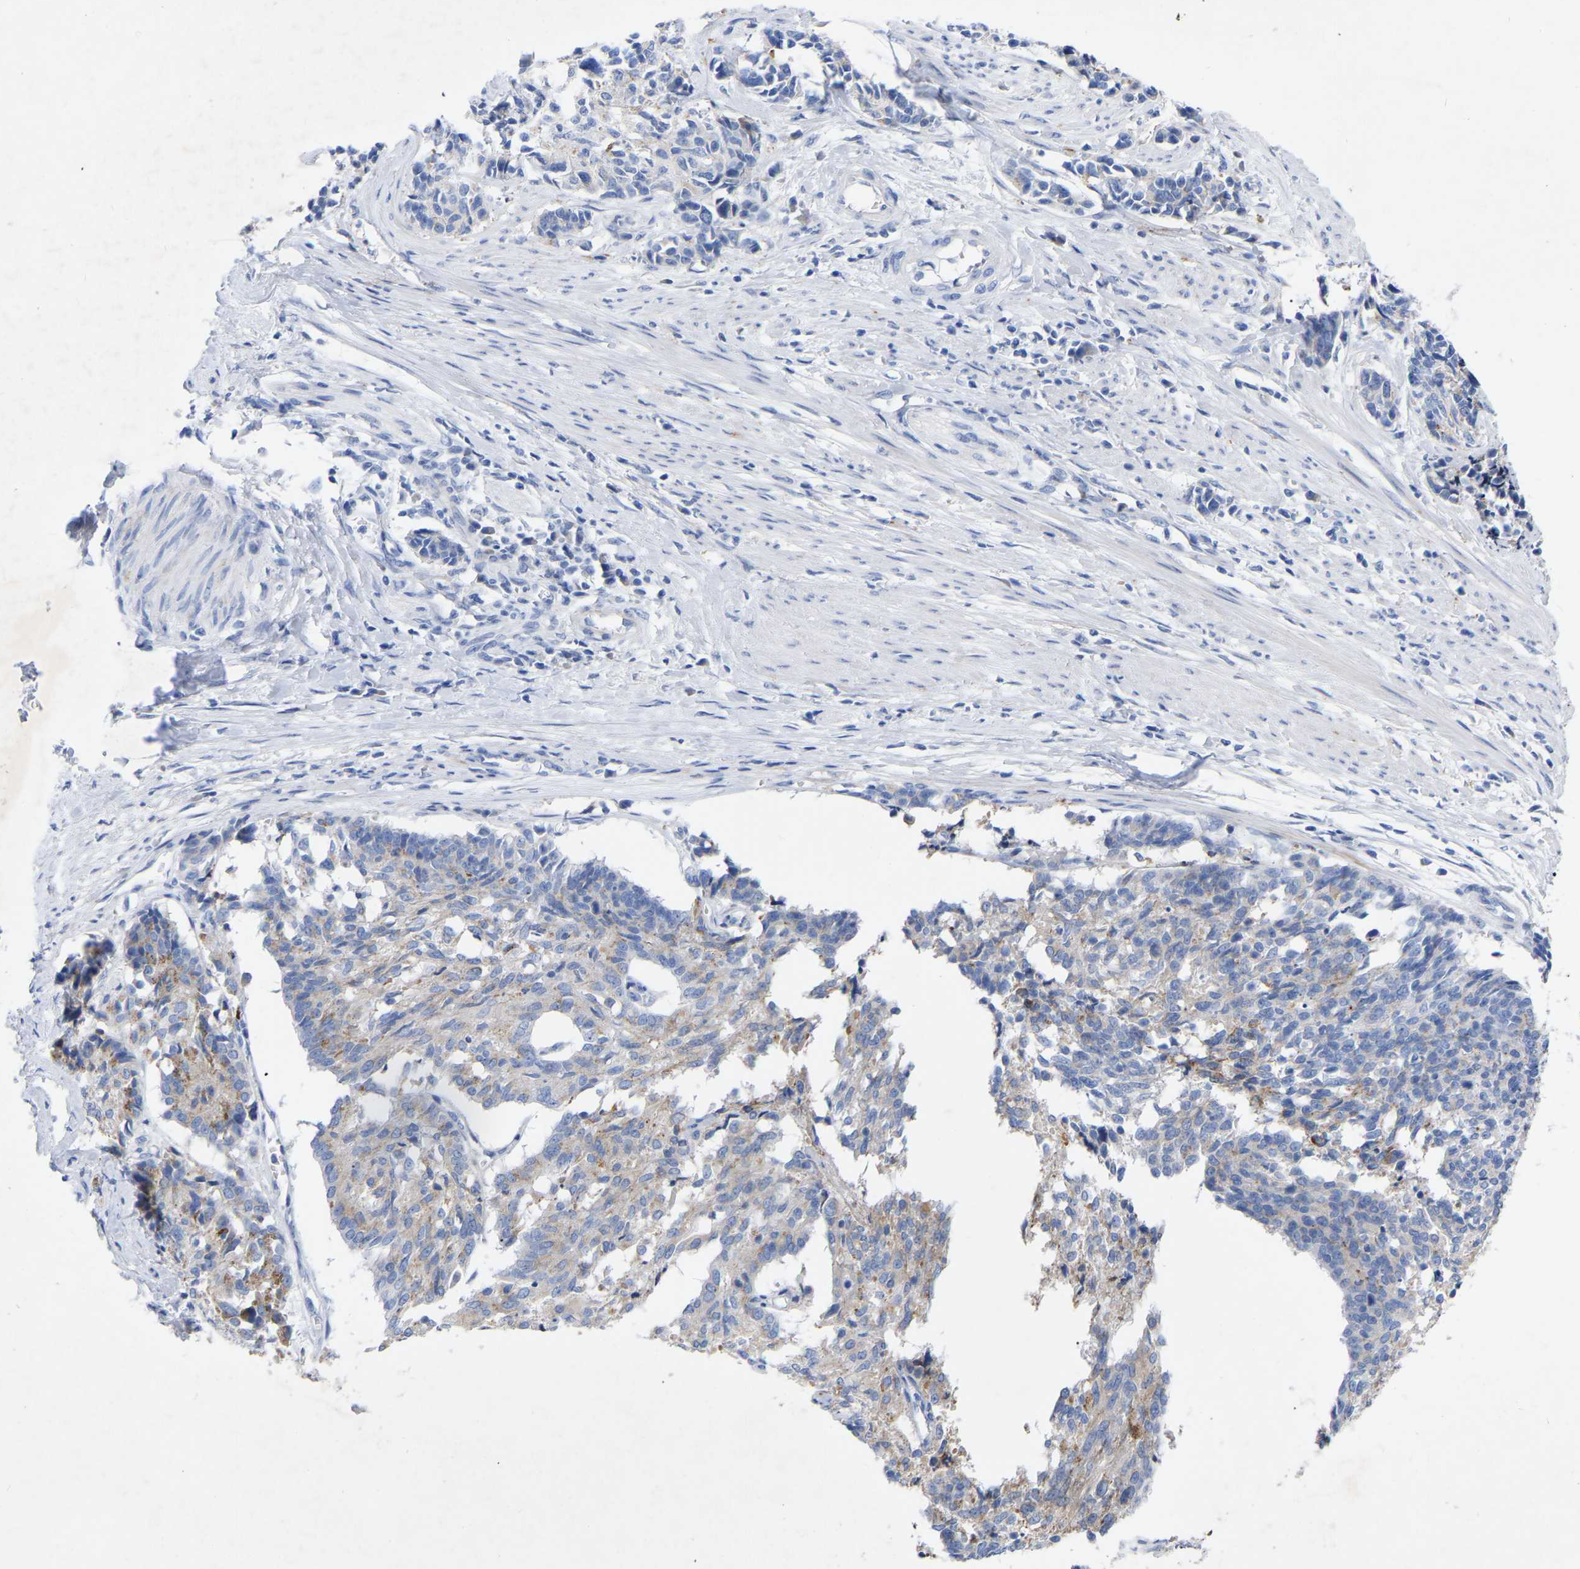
{"staining": {"intensity": "weak", "quantity": "<25%", "location": "cytoplasmic/membranous"}, "tissue": "cervical cancer", "cell_type": "Tumor cells", "image_type": "cancer", "snomed": [{"axis": "morphology", "description": "Squamous cell carcinoma, NOS"}, {"axis": "topography", "description": "Cervix"}], "caption": "This is an immunohistochemistry micrograph of squamous cell carcinoma (cervical). There is no expression in tumor cells.", "gene": "STRIP2", "patient": {"sex": "female", "age": 35}}